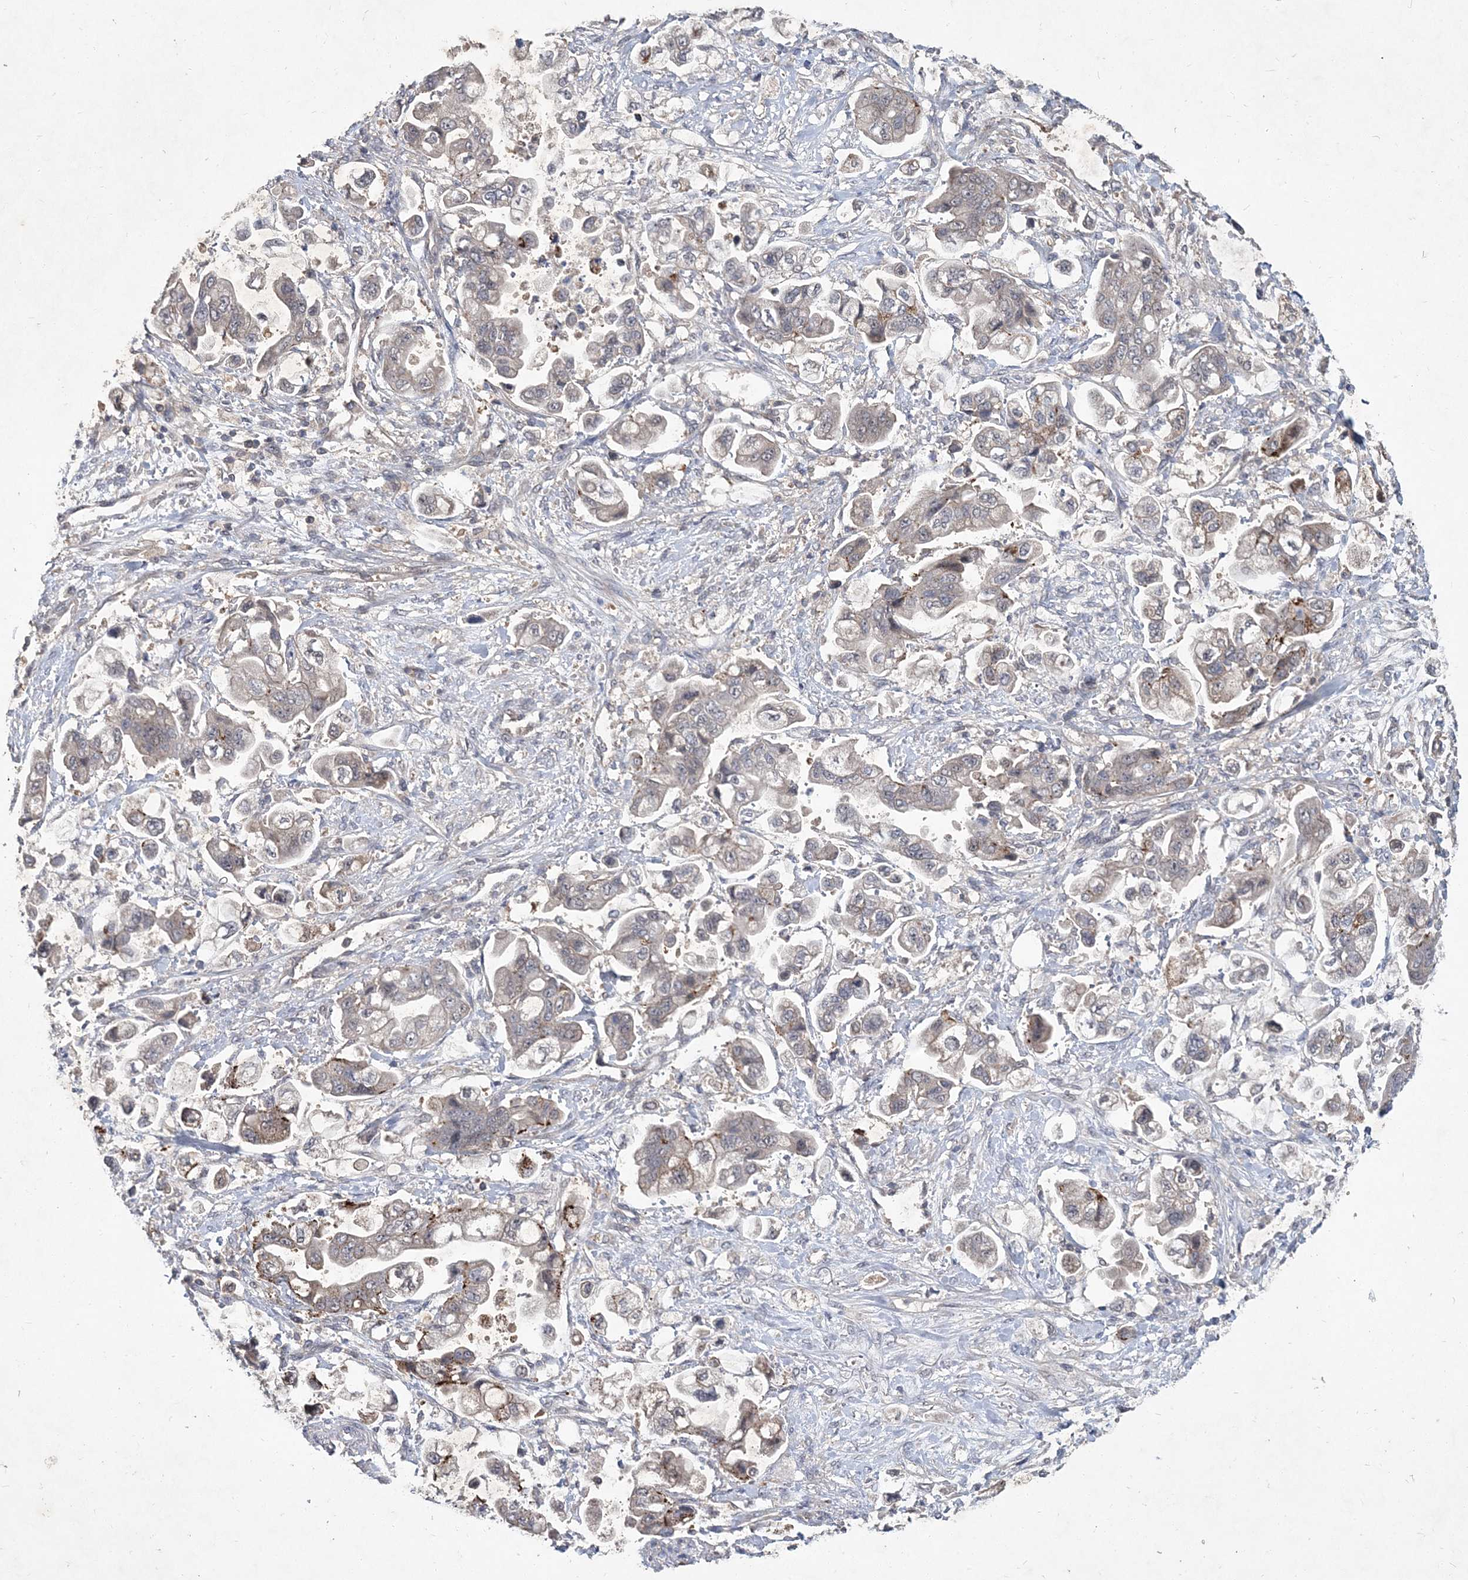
{"staining": {"intensity": "moderate", "quantity": "<25%", "location": "cytoplasmic/membranous"}, "tissue": "stomach cancer", "cell_type": "Tumor cells", "image_type": "cancer", "snomed": [{"axis": "morphology", "description": "Adenocarcinoma, NOS"}, {"axis": "topography", "description": "Stomach"}], "caption": "IHC of stomach adenocarcinoma displays low levels of moderate cytoplasmic/membranous positivity in approximately <25% of tumor cells.", "gene": "RNF25", "patient": {"sex": "male", "age": 62}}